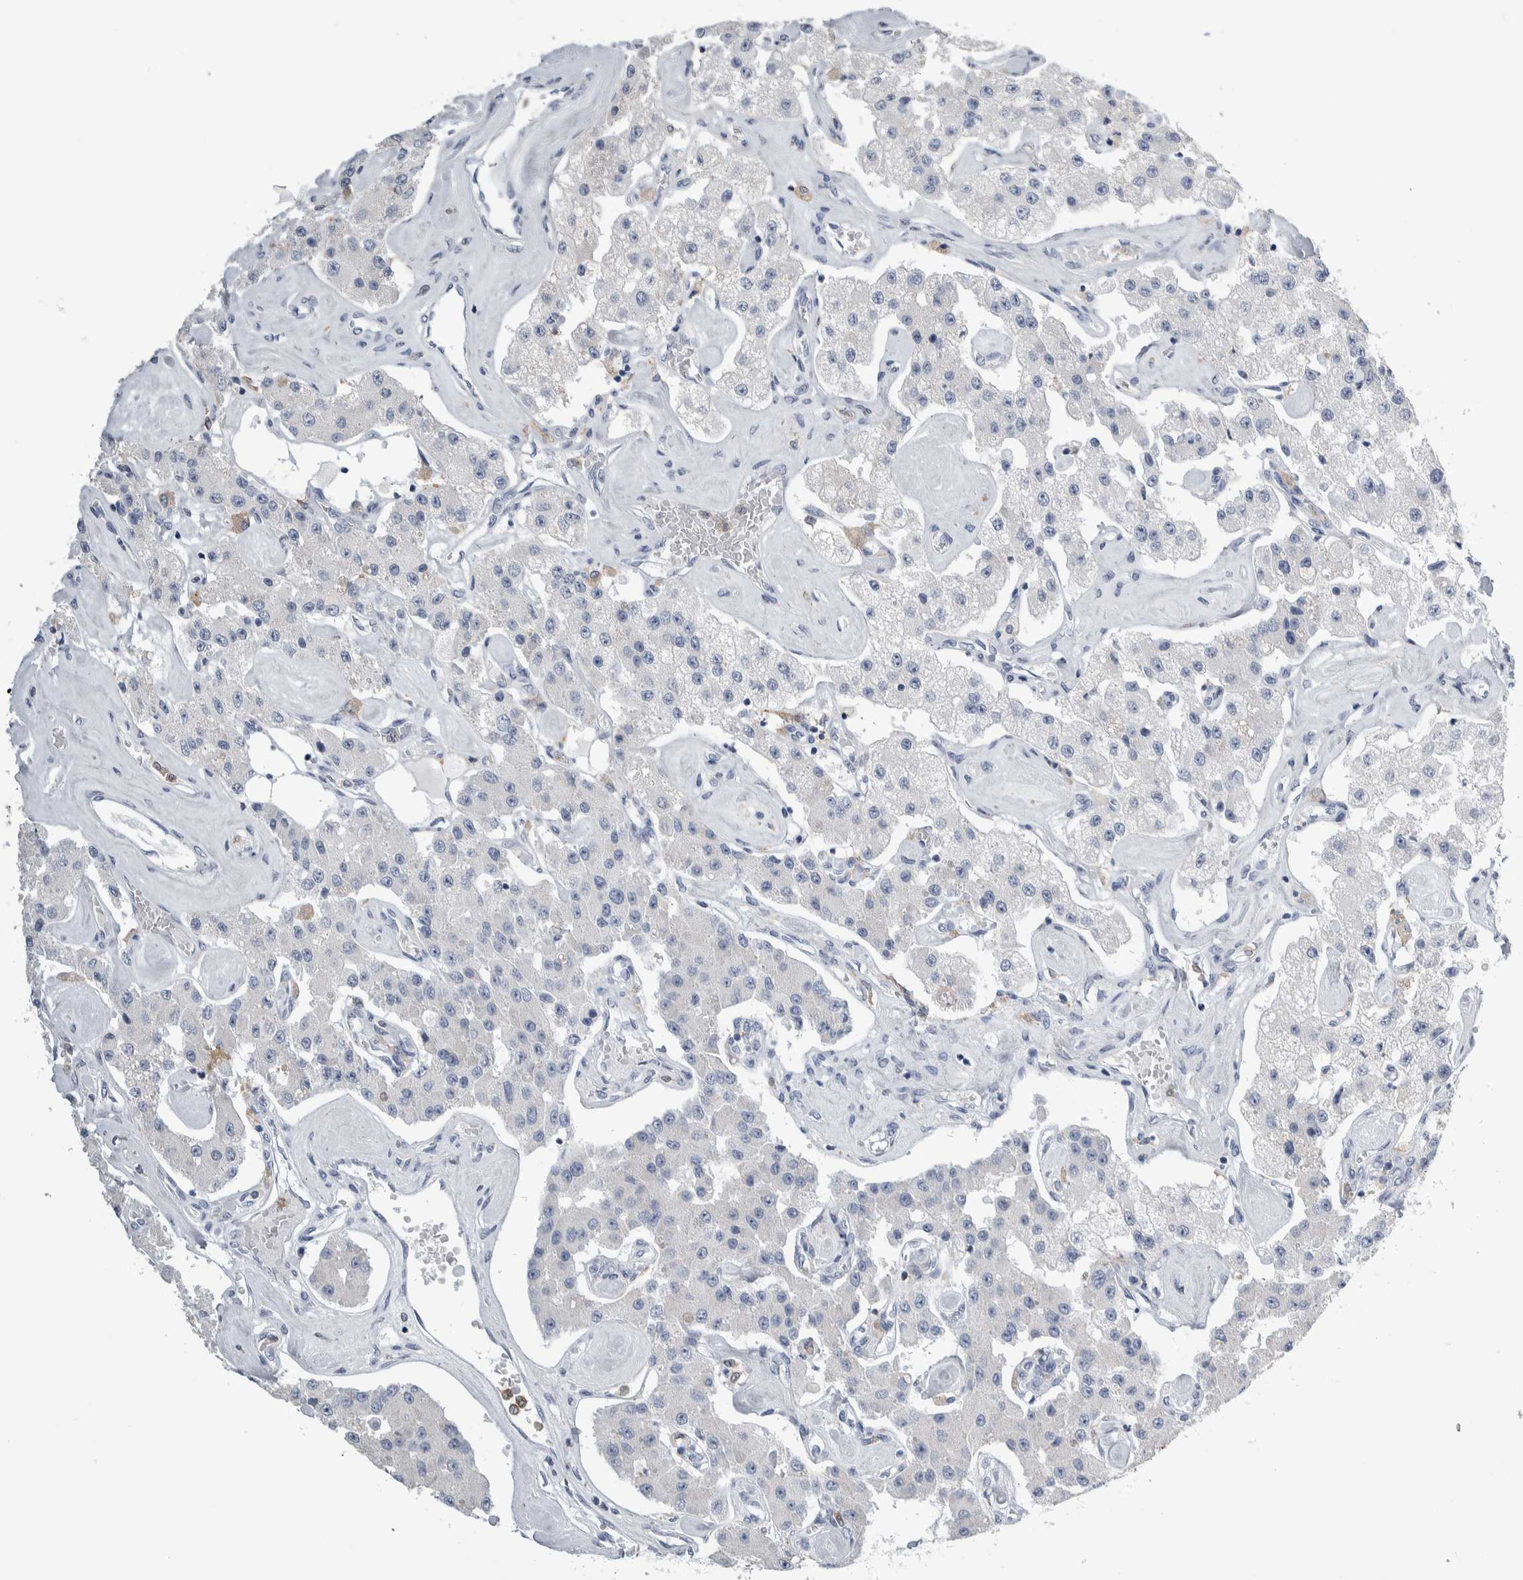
{"staining": {"intensity": "negative", "quantity": "none", "location": "none"}, "tissue": "carcinoid", "cell_type": "Tumor cells", "image_type": "cancer", "snomed": [{"axis": "morphology", "description": "Carcinoid, malignant, NOS"}, {"axis": "topography", "description": "Pancreas"}], "caption": "Tumor cells are negative for brown protein staining in carcinoid (malignant).", "gene": "SKAP2", "patient": {"sex": "male", "age": 41}}